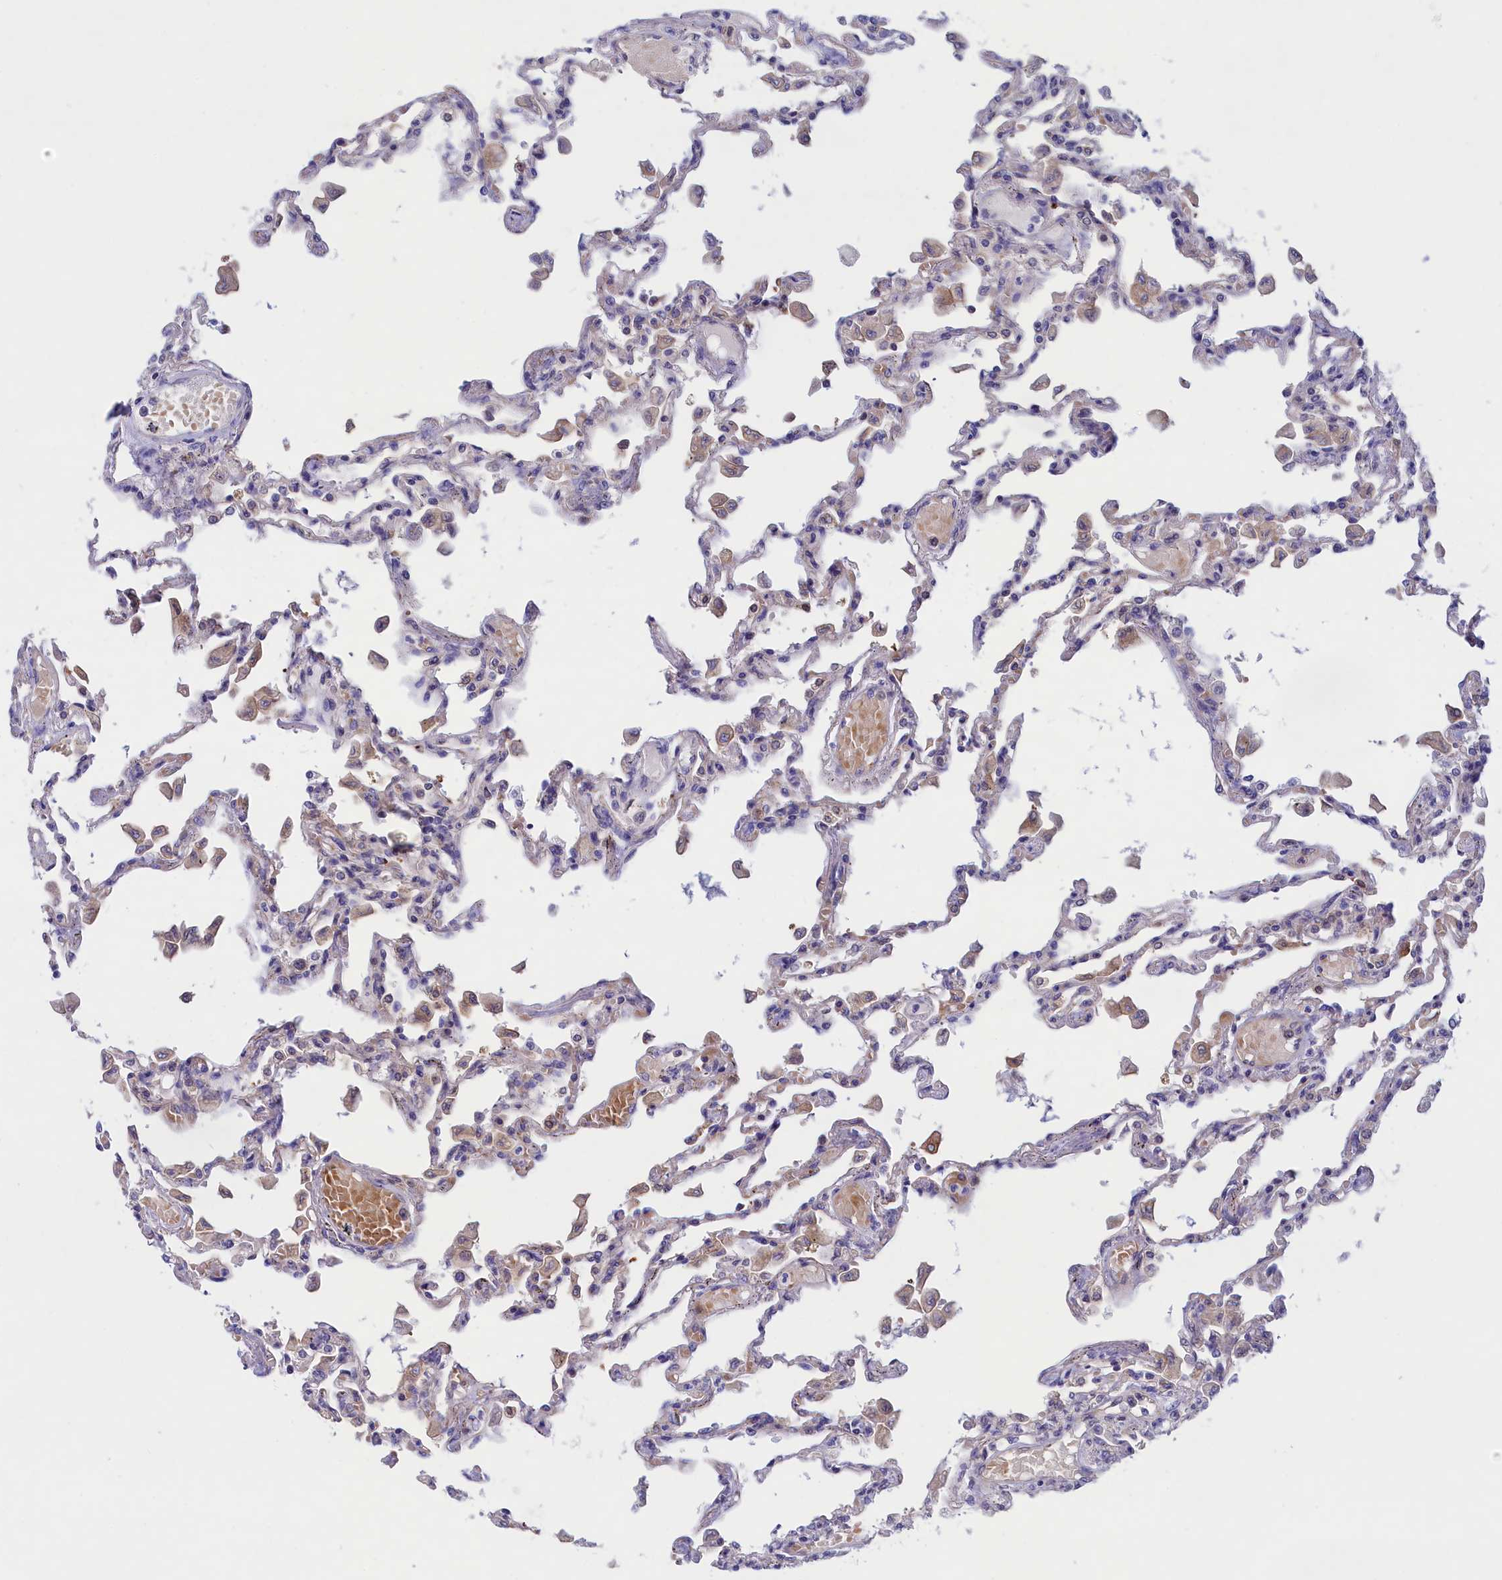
{"staining": {"intensity": "moderate", "quantity": "<25%", "location": "cytoplasmic/membranous,nuclear"}, "tissue": "lung", "cell_type": "Alveolar cells", "image_type": "normal", "snomed": [{"axis": "morphology", "description": "Normal tissue, NOS"}, {"axis": "topography", "description": "Bronchus"}, {"axis": "topography", "description": "Lung"}], "caption": "A brown stain shows moderate cytoplasmic/membranous,nuclear expression of a protein in alveolar cells of normal lung.", "gene": "ABCC12", "patient": {"sex": "female", "age": 49}}